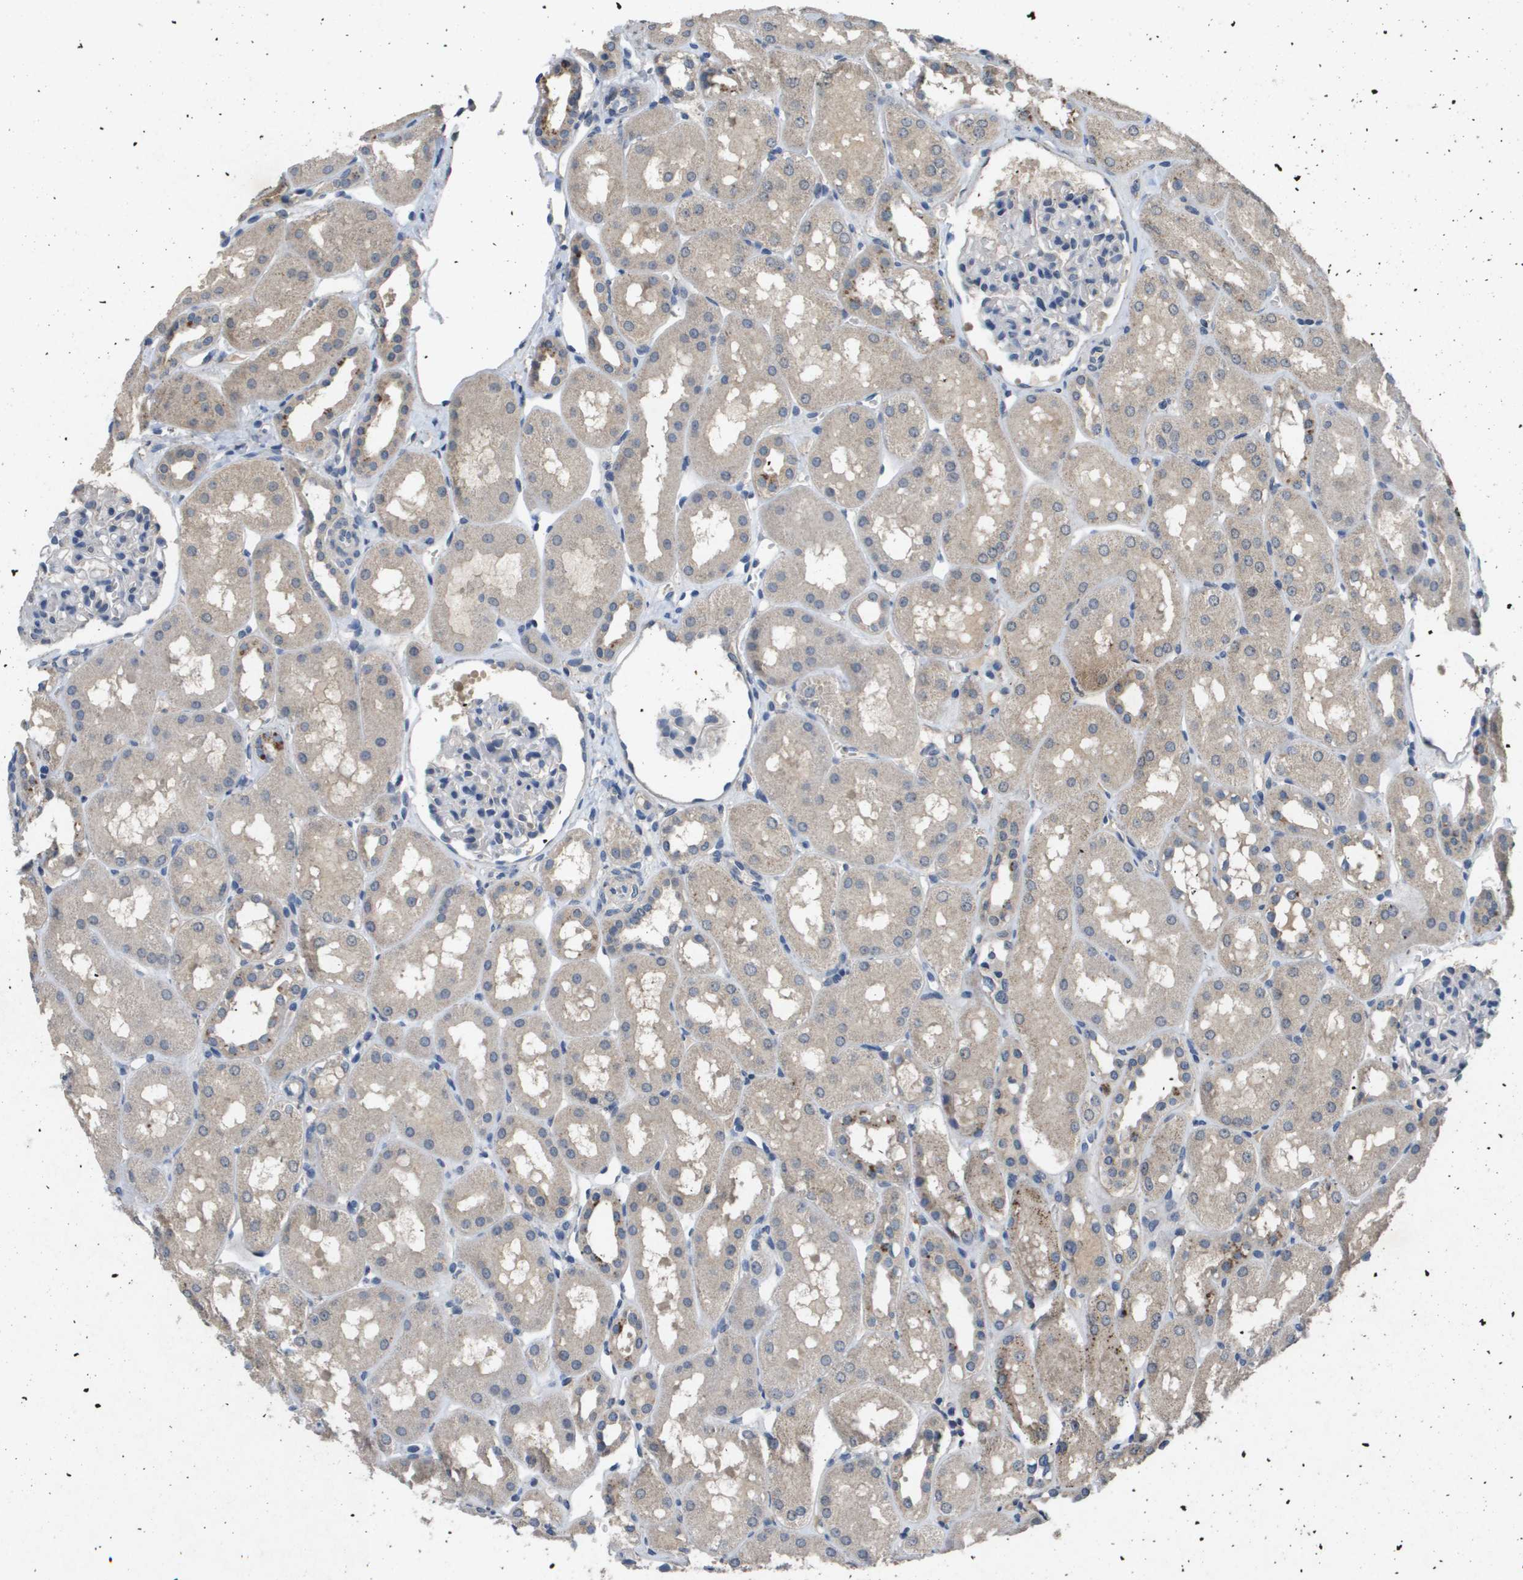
{"staining": {"intensity": "negative", "quantity": "none", "location": "none"}, "tissue": "kidney", "cell_type": "Cells in glomeruli", "image_type": "normal", "snomed": [{"axis": "morphology", "description": "Normal tissue, NOS"}, {"axis": "topography", "description": "Kidney"}, {"axis": "topography", "description": "Urinary bladder"}], "caption": "Kidney was stained to show a protein in brown. There is no significant staining in cells in glomeruli.", "gene": "PROC", "patient": {"sex": "male", "age": 16}}